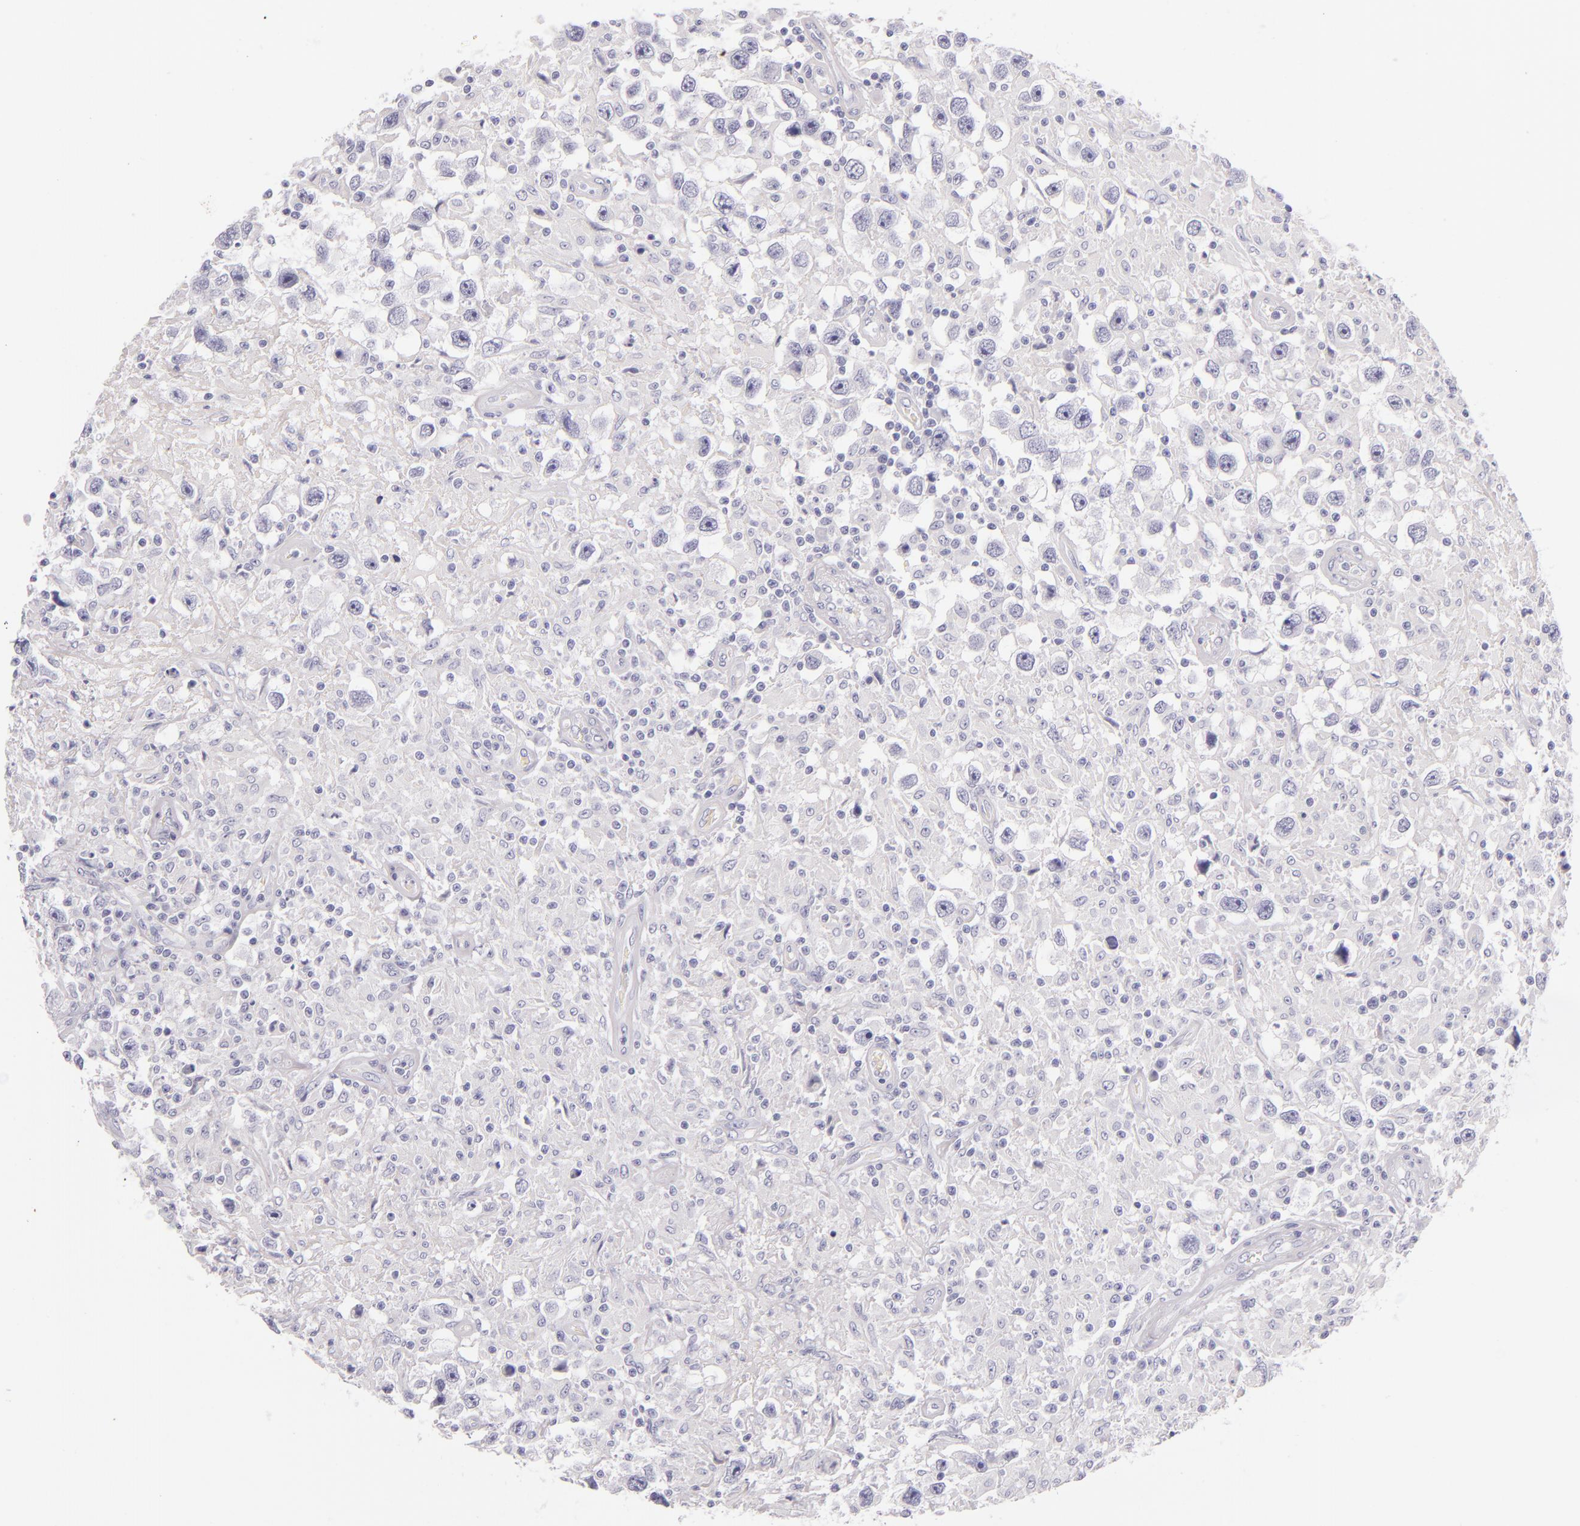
{"staining": {"intensity": "negative", "quantity": "none", "location": "none"}, "tissue": "testis cancer", "cell_type": "Tumor cells", "image_type": "cancer", "snomed": [{"axis": "morphology", "description": "Seminoma, NOS"}, {"axis": "topography", "description": "Testis"}], "caption": "This is an immunohistochemistry (IHC) image of human testis seminoma. There is no expression in tumor cells.", "gene": "INA", "patient": {"sex": "male", "age": 34}}